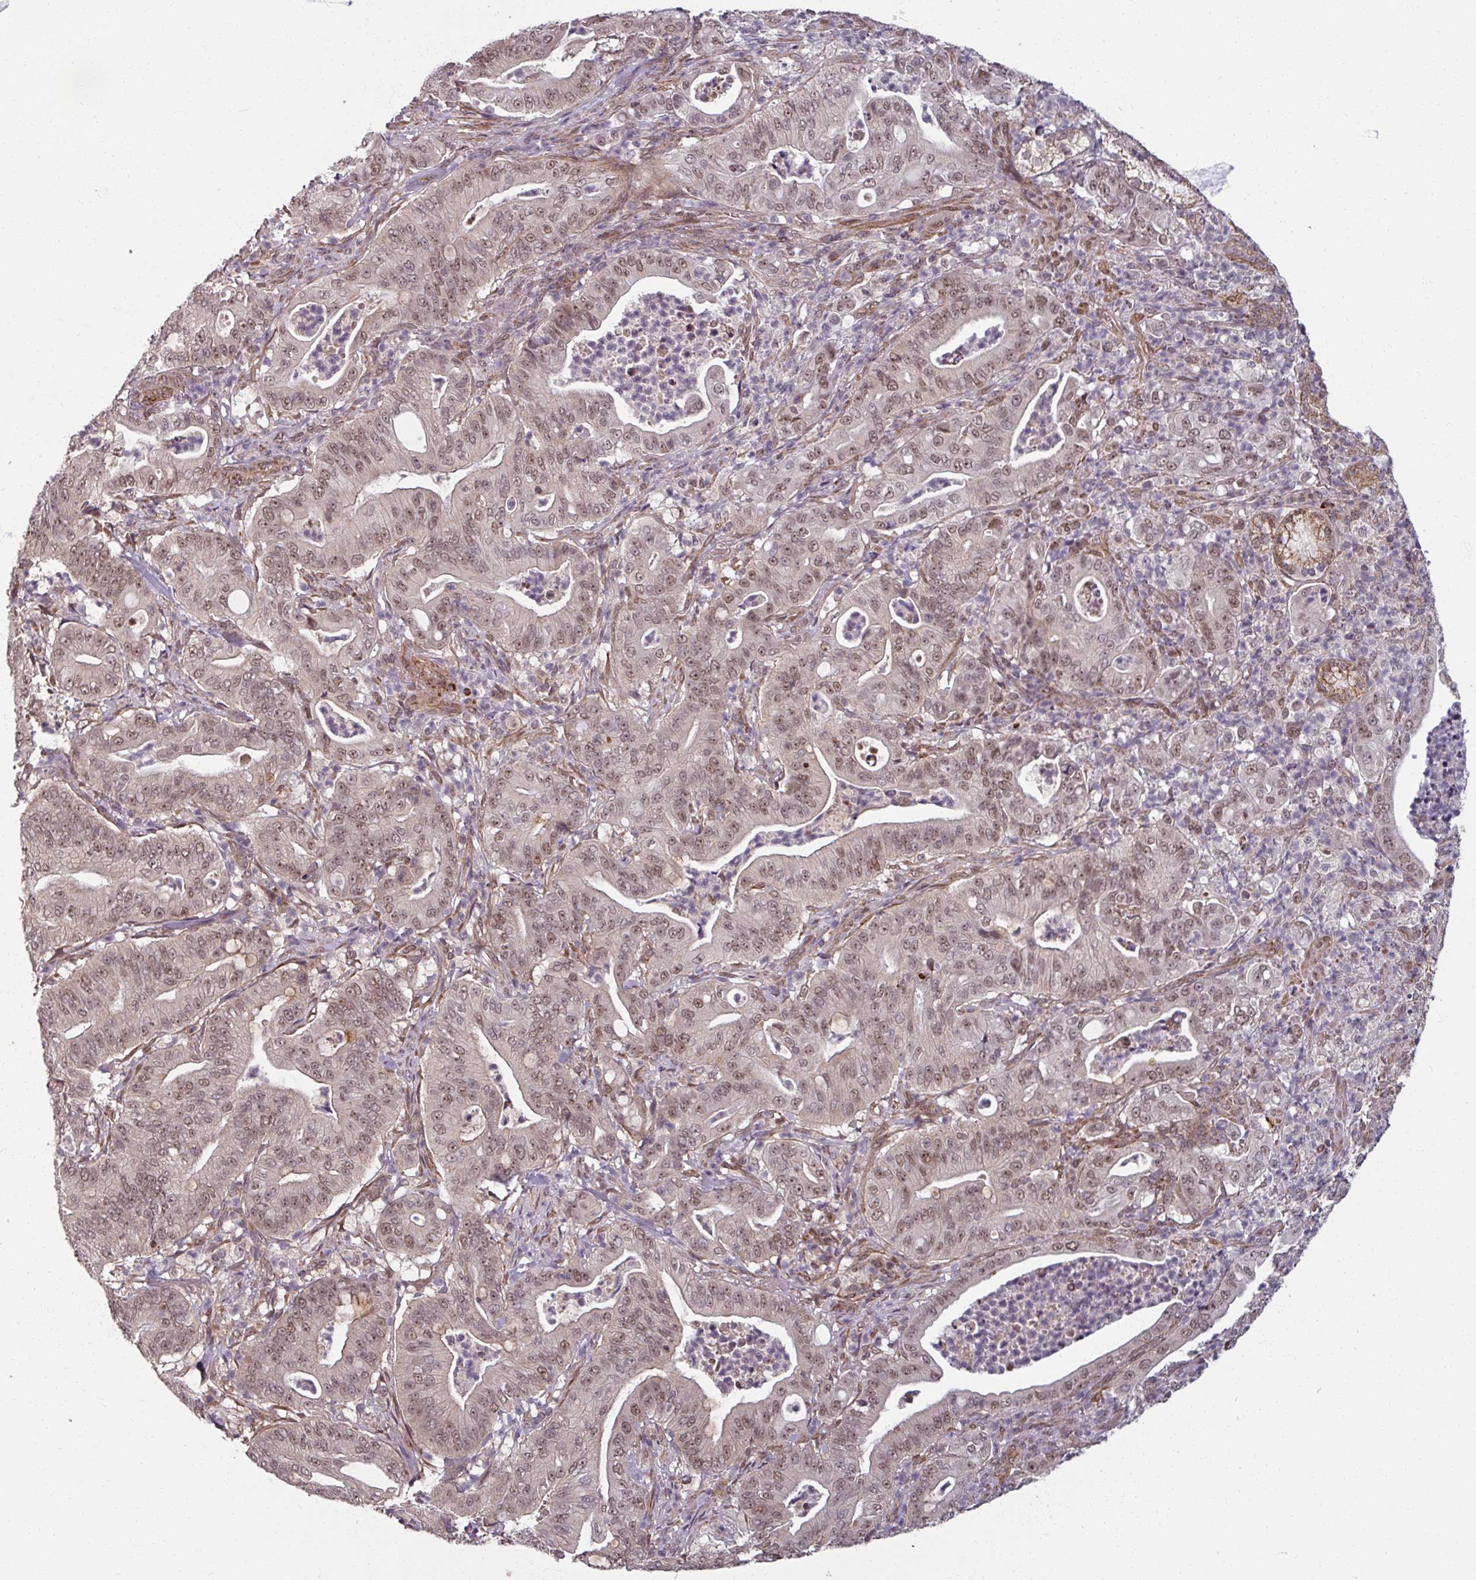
{"staining": {"intensity": "moderate", "quantity": ">75%", "location": "nuclear"}, "tissue": "pancreatic cancer", "cell_type": "Tumor cells", "image_type": "cancer", "snomed": [{"axis": "morphology", "description": "Adenocarcinoma, NOS"}, {"axis": "topography", "description": "Pancreas"}], "caption": "Protein expression analysis of pancreatic cancer (adenocarcinoma) reveals moderate nuclear expression in about >75% of tumor cells.", "gene": "SWI5", "patient": {"sex": "male", "age": 71}}